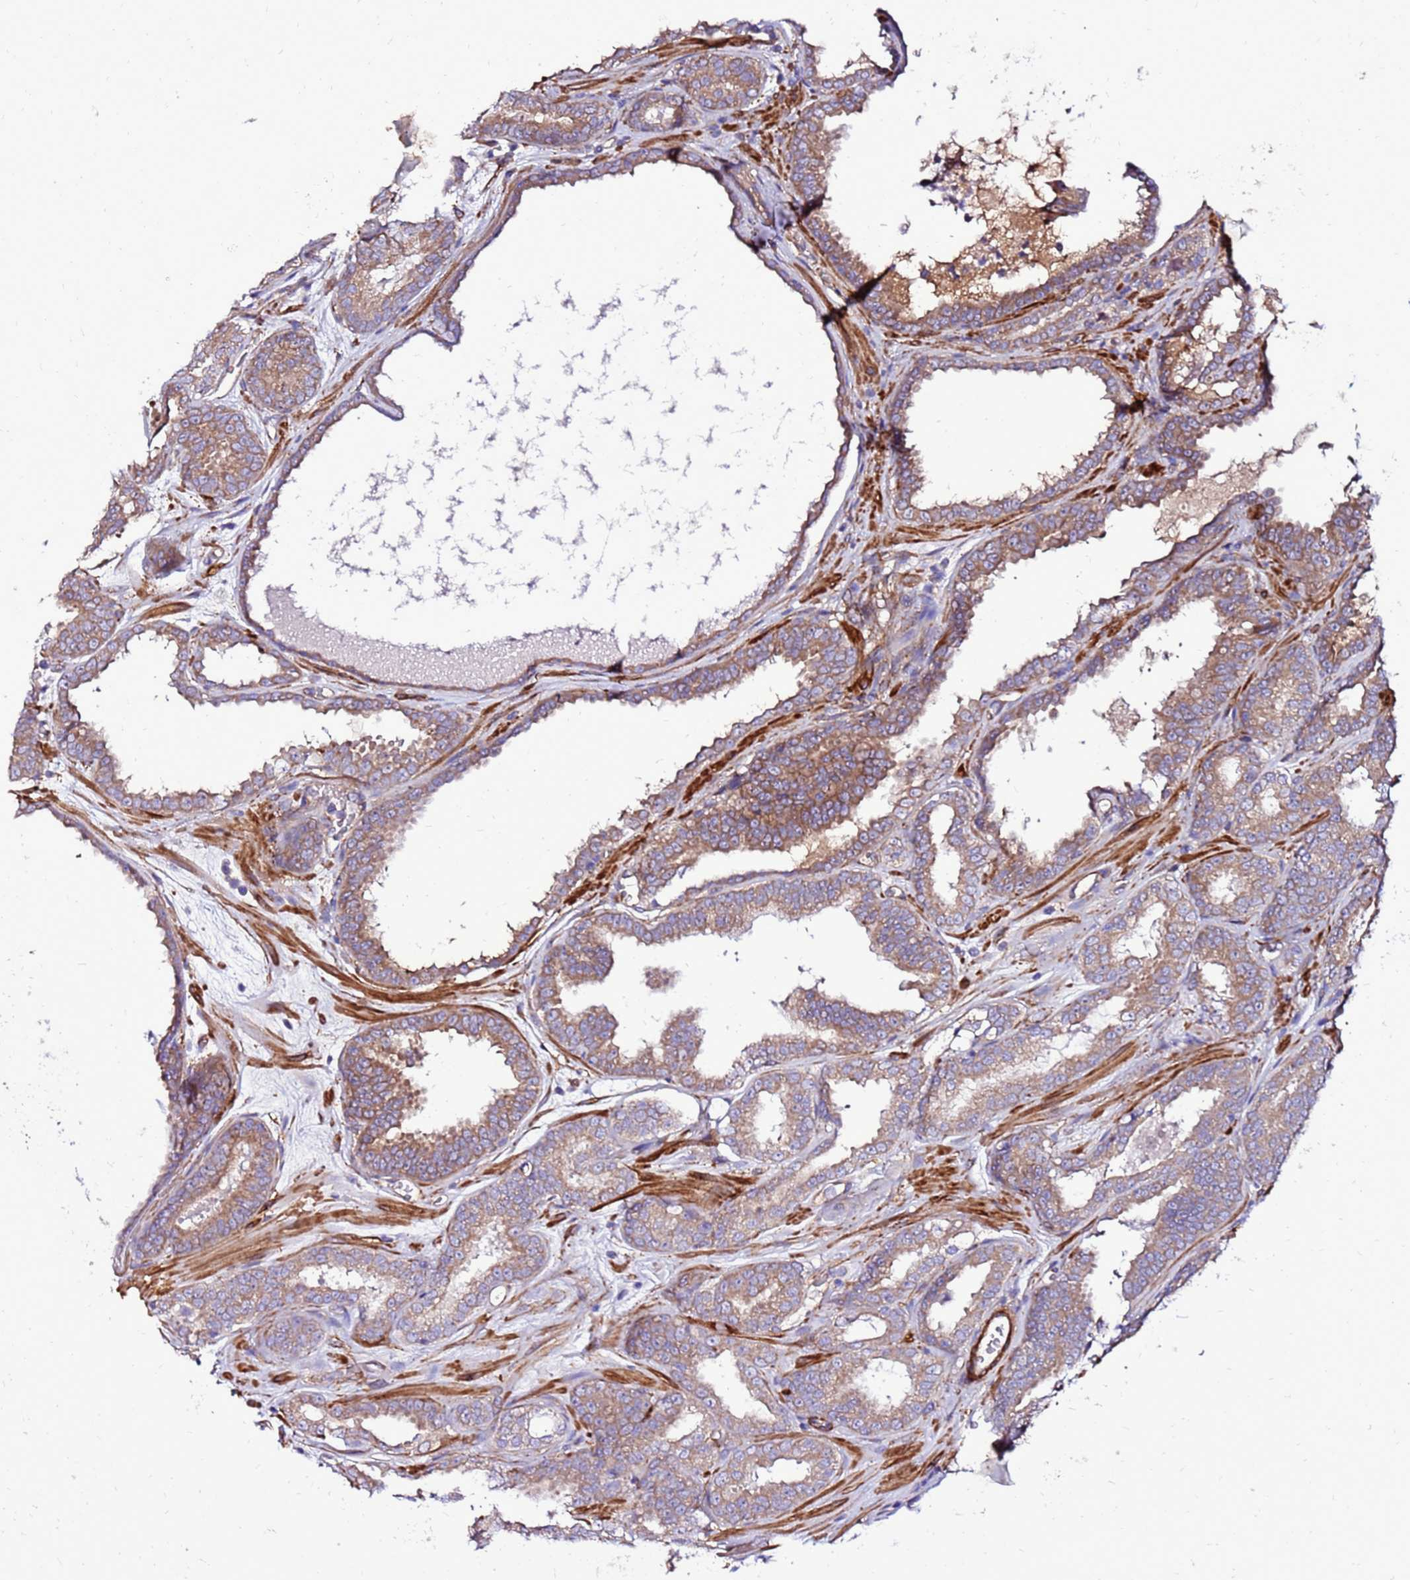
{"staining": {"intensity": "moderate", "quantity": "25%-75%", "location": "cytoplasmic/membranous"}, "tissue": "prostate cancer", "cell_type": "Tumor cells", "image_type": "cancer", "snomed": [{"axis": "morphology", "description": "Adenocarcinoma, High grade"}, {"axis": "topography", "description": "Prostate"}], "caption": "Prostate cancer (adenocarcinoma (high-grade)) was stained to show a protein in brown. There is medium levels of moderate cytoplasmic/membranous staining in about 25%-75% of tumor cells.", "gene": "EI24", "patient": {"sex": "male", "age": 72}}